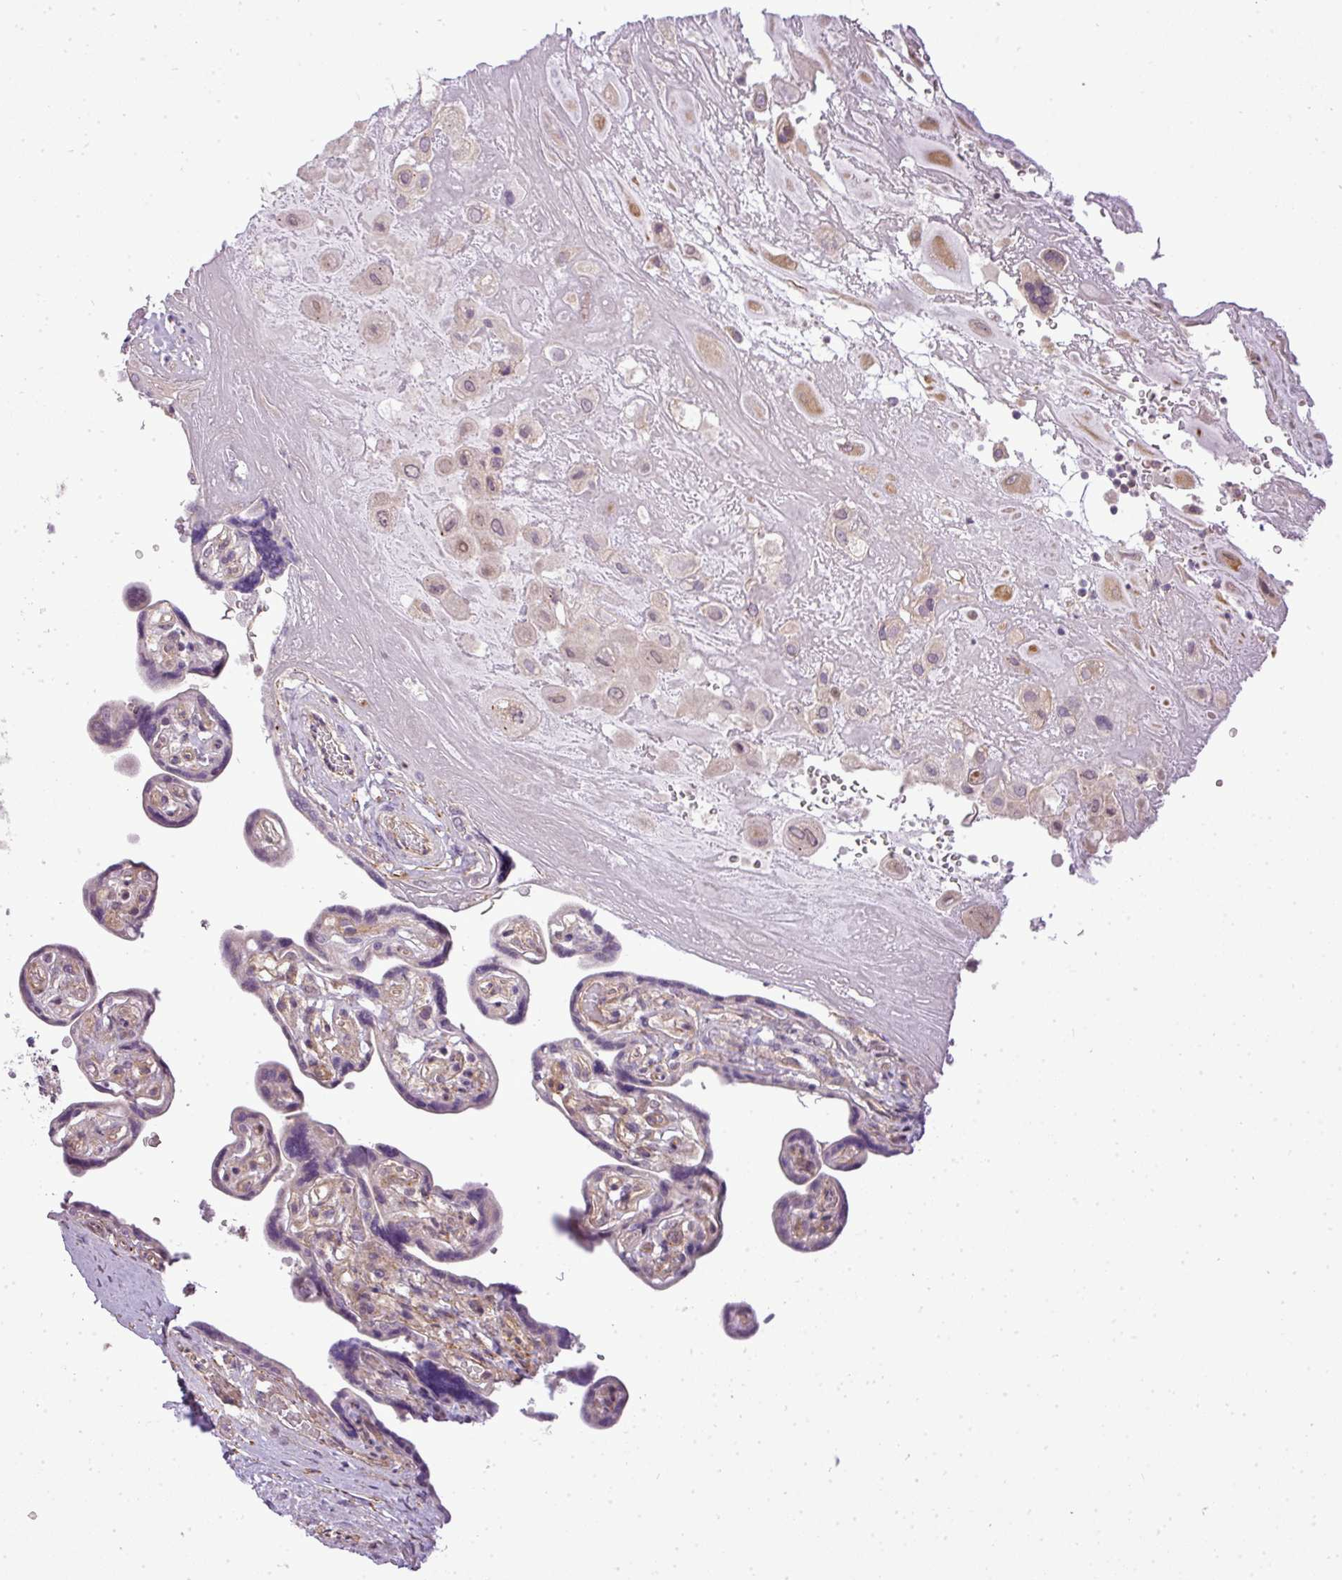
{"staining": {"intensity": "weak", "quantity": "<25%", "location": "cytoplasmic/membranous,nuclear"}, "tissue": "placenta", "cell_type": "Decidual cells", "image_type": "normal", "snomed": [{"axis": "morphology", "description": "Normal tissue, NOS"}, {"axis": "topography", "description": "Placenta"}], "caption": "Immunohistochemistry micrograph of unremarkable human placenta stained for a protein (brown), which demonstrates no expression in decidual cells.", "gene": "ZDHHC1", "patient": {"sex": "female", "age": 32}}